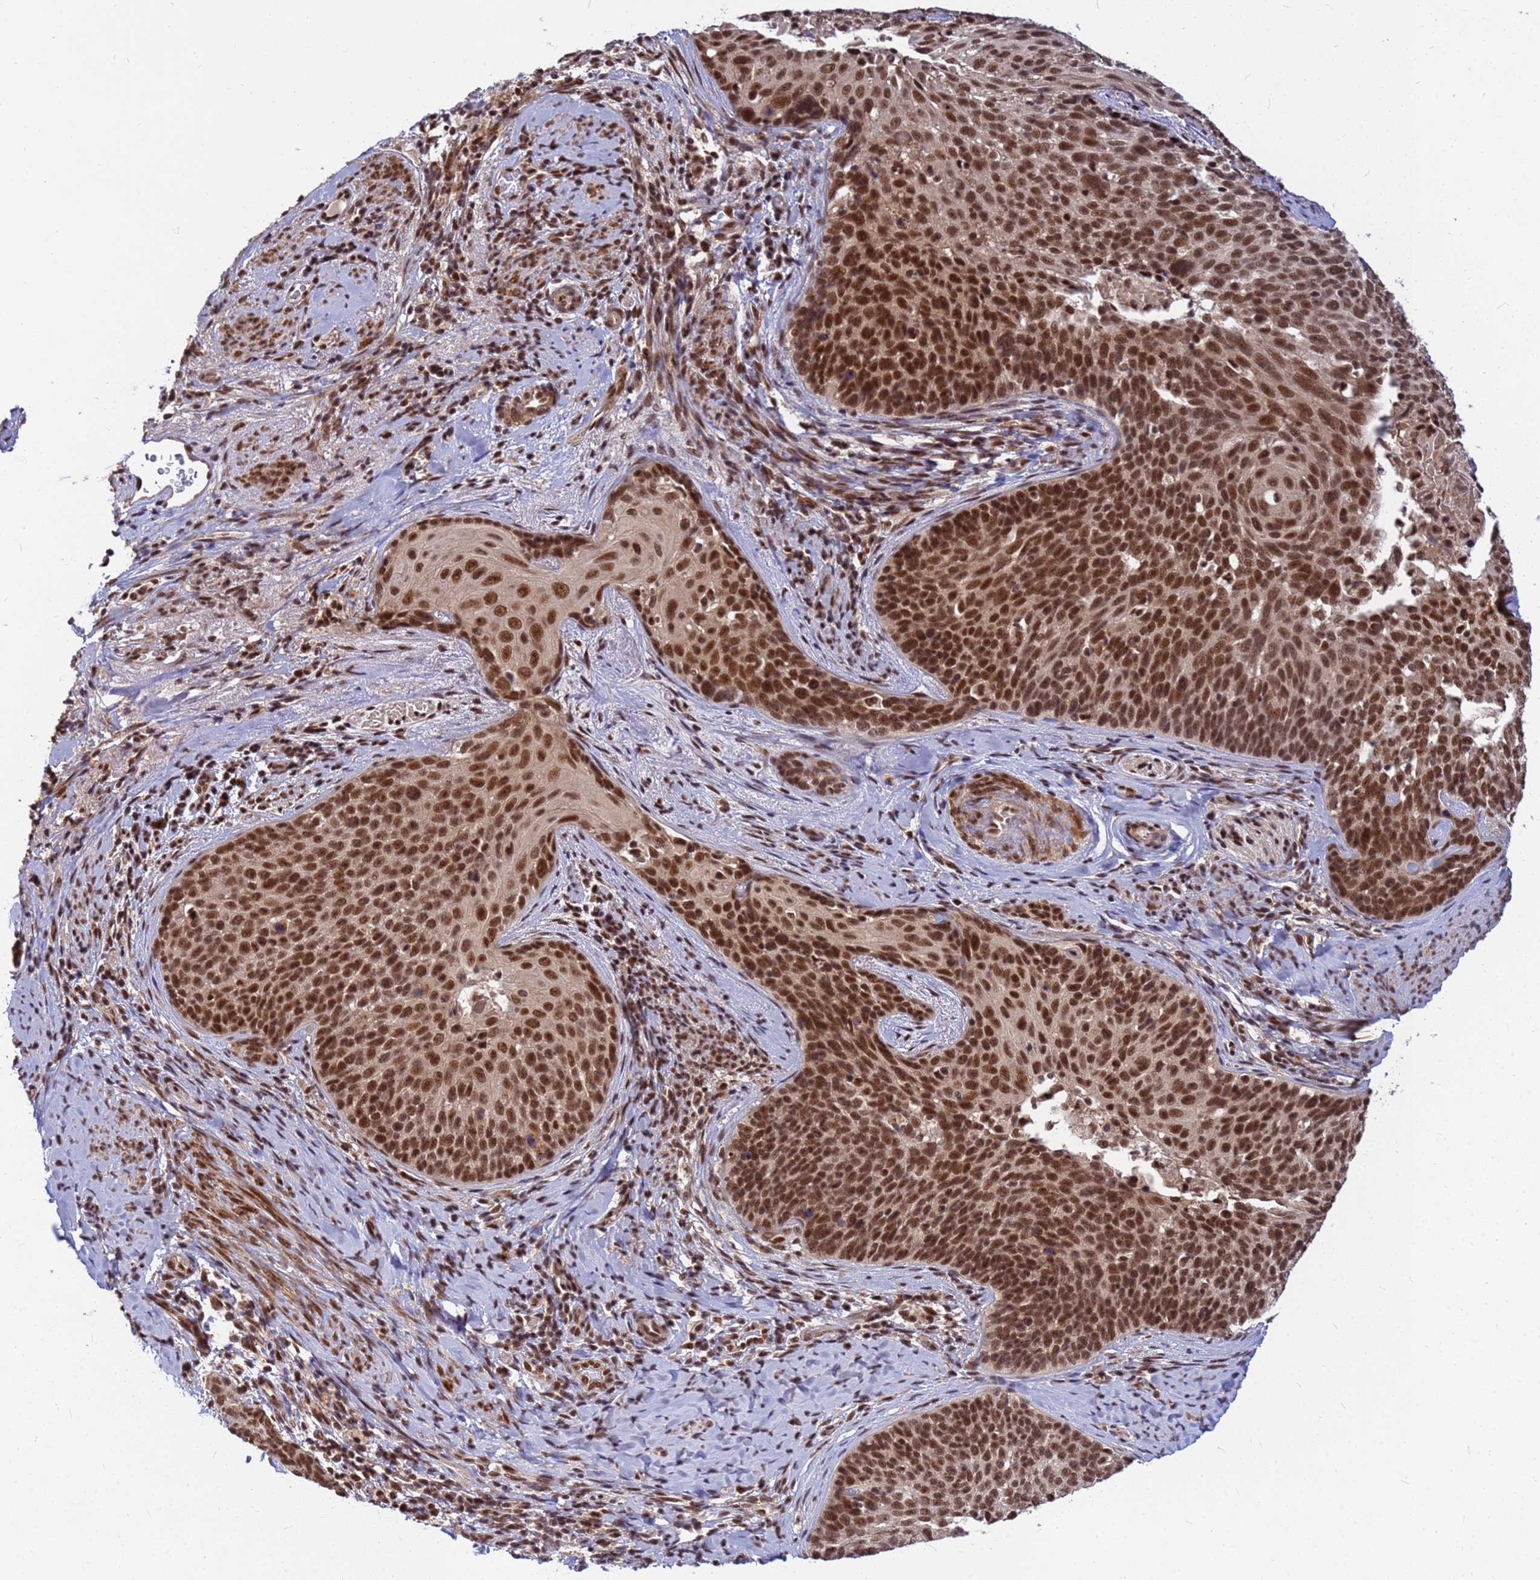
{"staining": {"intensity": "strong", "quantity": ">75%", "location": "nuclear"}, "tissue": "cervical cancer", "cell_type": "Tumor cells", "image_type": "cancer", "snomed": [{"axis": "morphology", "description": "Squamous cell carcinoma, NOS"}, {"axis": "topography", "description": "Cervix"}], "caption": "Immunohistochemical staining of human squamous cell carcinoma (cervical) displays strong nuclear protein staining in about >75% of tumor cells.", "gene": "NCBP2", "patient": {"sex": "female", "age": 50}}